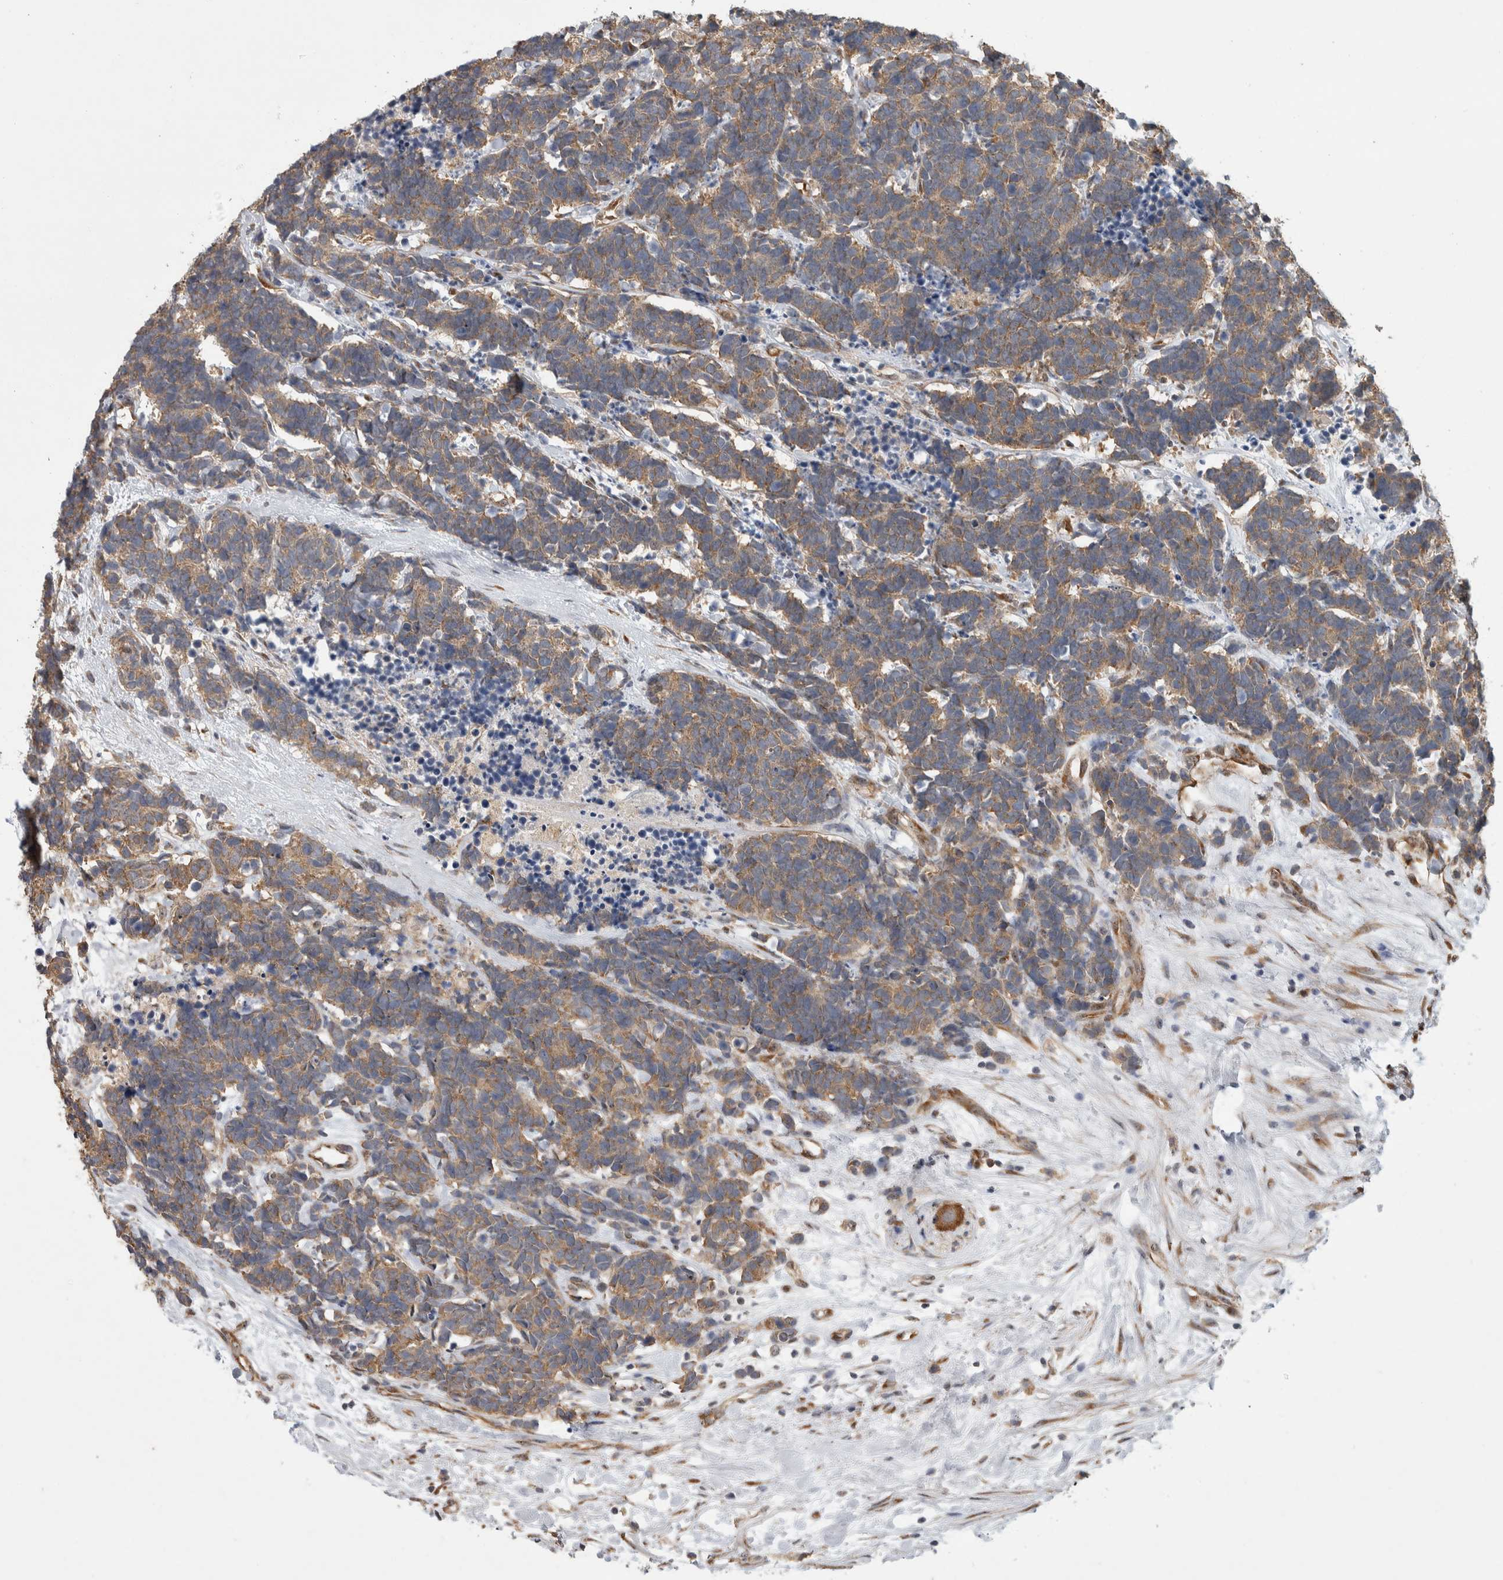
{"staining": {"intensity": "weak", "quantity": ">75%", "location": "cytoplasmic/membranous"}, "tissue": "carcinoid", "cell_type": "Tumor cells", "image_type": "cancer", "snomed": [{"axis": "morphology", "description": "Carcinoma, NOS"}, {"axis": "morphology", "description": "Carcinoid, malignant, NOS"}, {"axis": "topography", "description": "Urinary bladder"}], "caption": "A high-resolution histopathology image shows IHC staining of malignant carcinoid, which displays weak cytoplasmic/membranous expression in about >75% of tumor cells.", "gene": "ATXN2", "patient": {"sex": "male", "age": 57}}